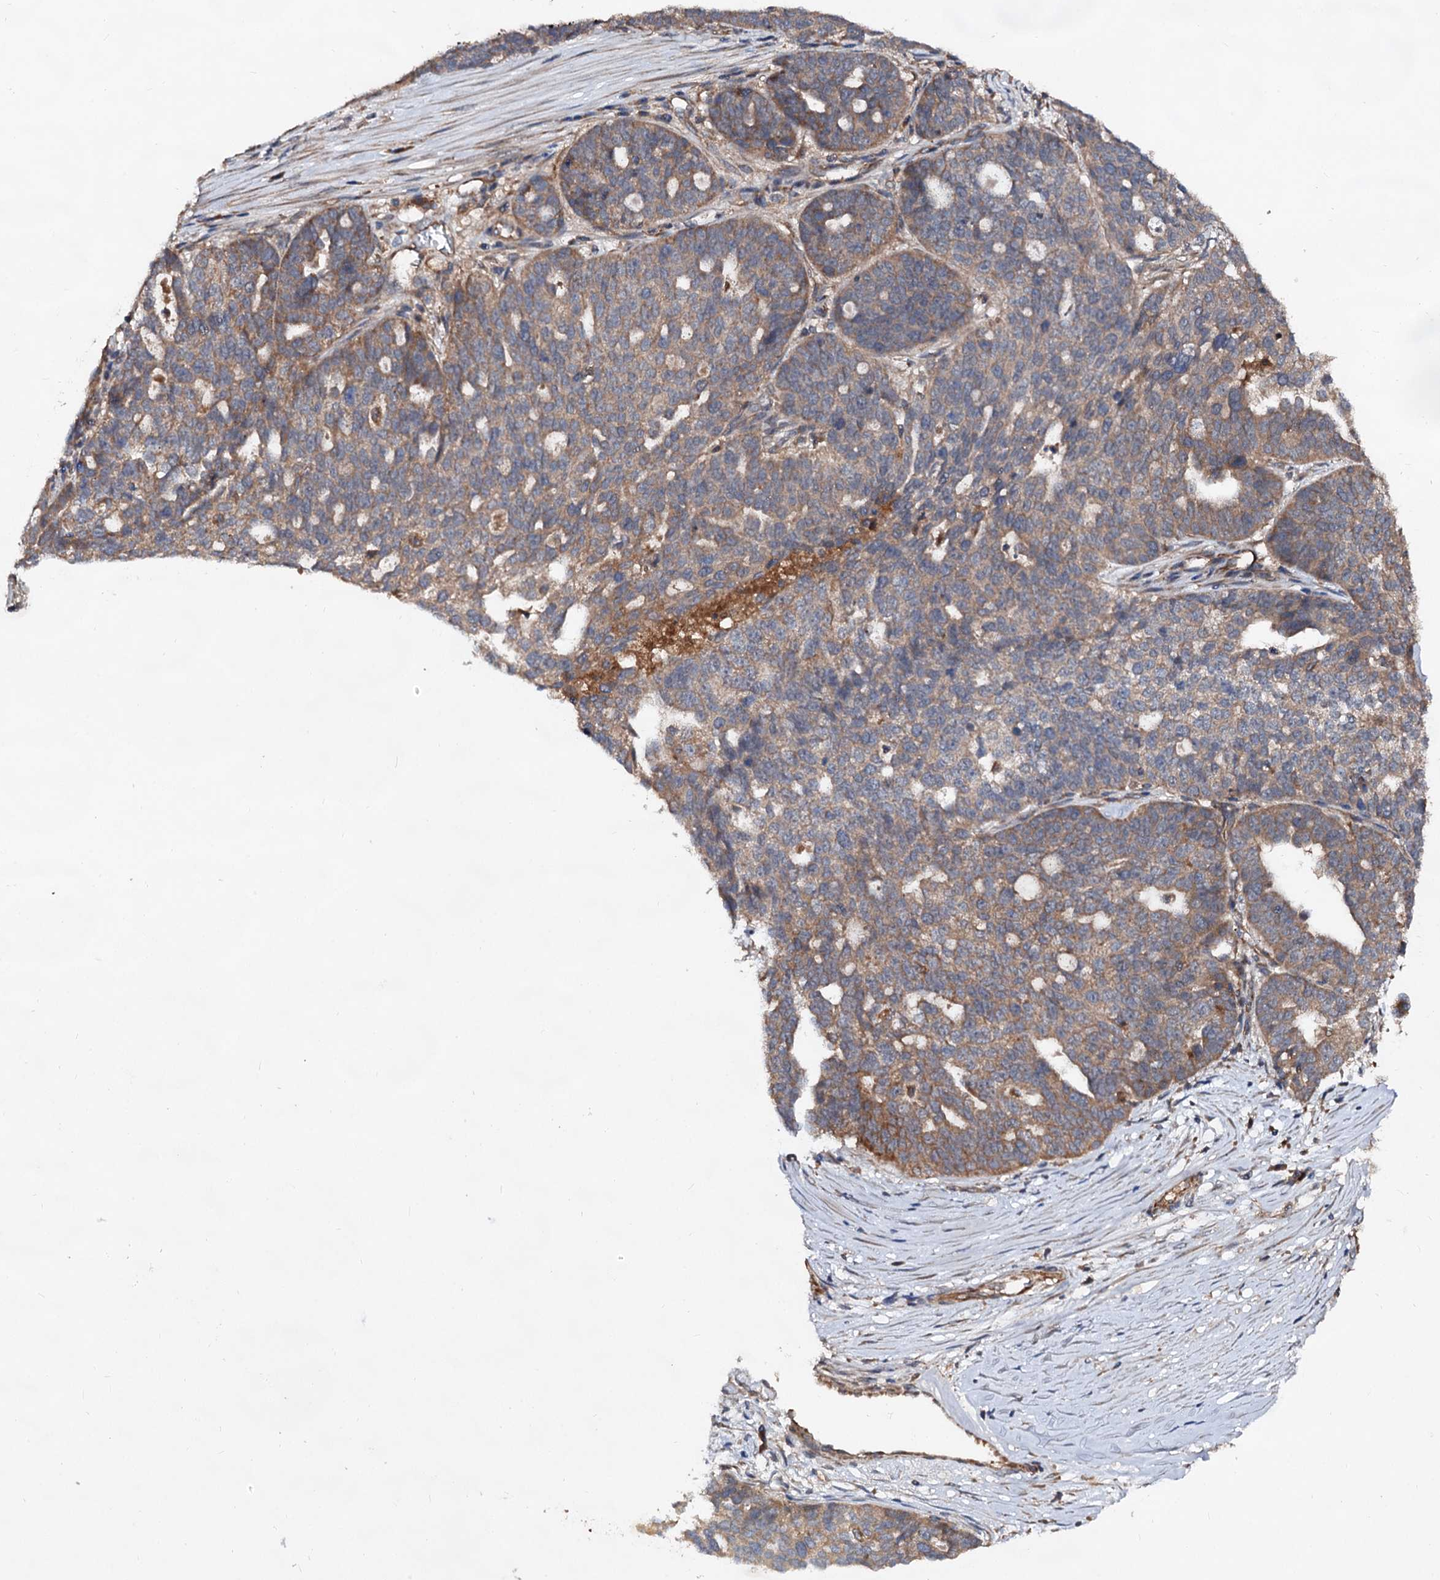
{"staining": {"intensity": "moderate", "quantity": ">75%", "location": "cytoplasmic/membranous"}, "tissue": "ovarian cancer", "cell_type": "Tumor cells", "image_type": "cancer", "snomed": [{"axis": "morphology", "description": "Cystadenocarcinoma, serous, NOS"}, {"axis": "topography", "description": "Ovary"}], "caption": "DAB immunohistochemical staining of ovarian serous cystadenocarcinoma shows moderate cytoplasmic/membranous protein expression in approximately >75% of tumor cells.", "gene": "TEX9", "patient": {"sex": "female", "age": 59}}